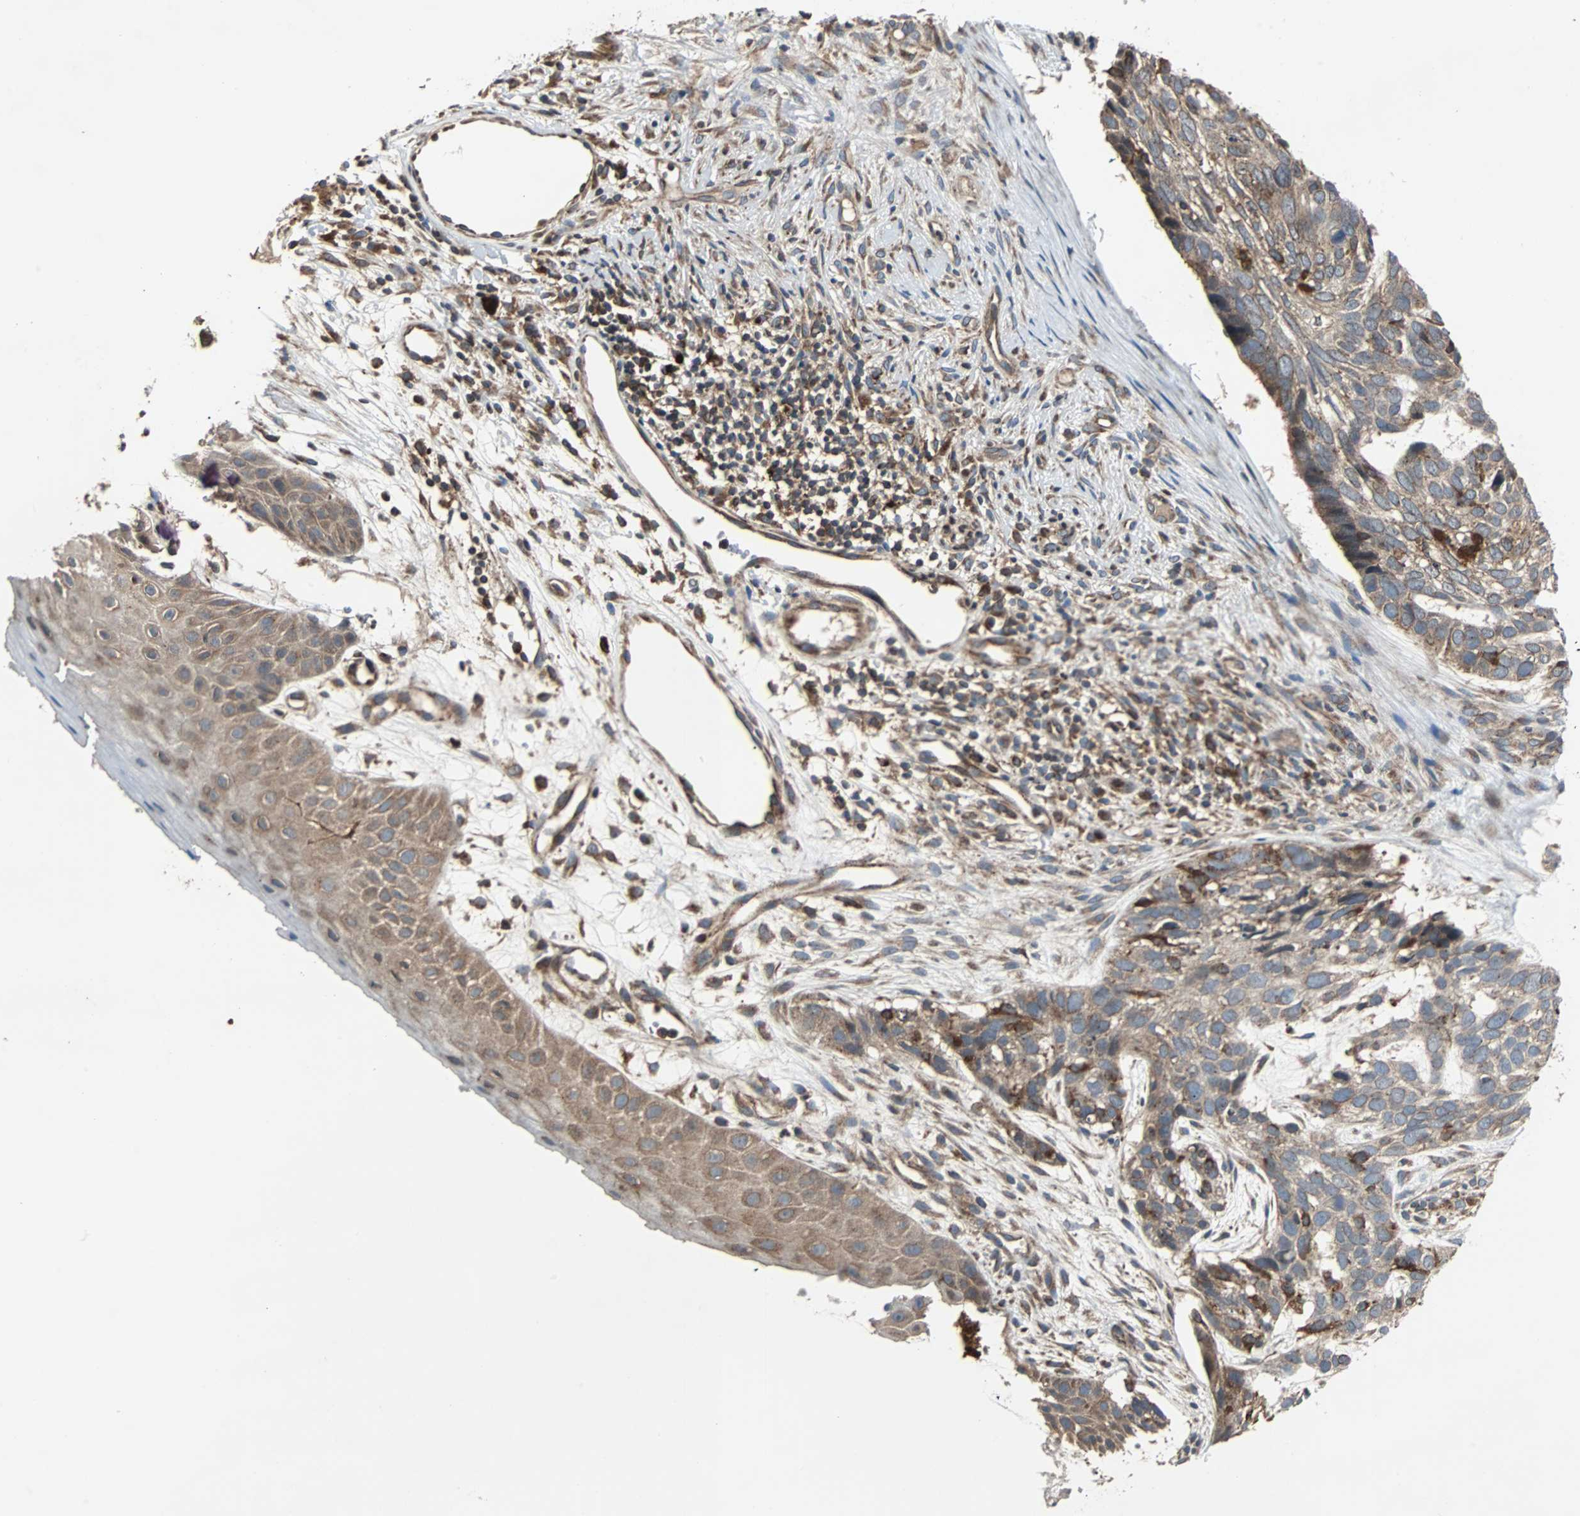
{"staining": {"intensity": "weak", "quantity": "25%-75%", "location": "cytoplasmic/membranous"}, "tissue": "skin cancer", "cell_type": "Tumor cells", "image_type": "cancer", "snomed": [{"axis": "morphology", "description": "Basal cell carcinoma"}, {"axis": "topography", "description": "Skin"}], "caption": "Basal cell carcinoma (skin) stained with a brown dye reveals weak cytoplasmic/membranous positive staining in about 25%-75% of tumor cells.", "gene": "RAB7A", "patient": {"sex": "male", "age": 87}}